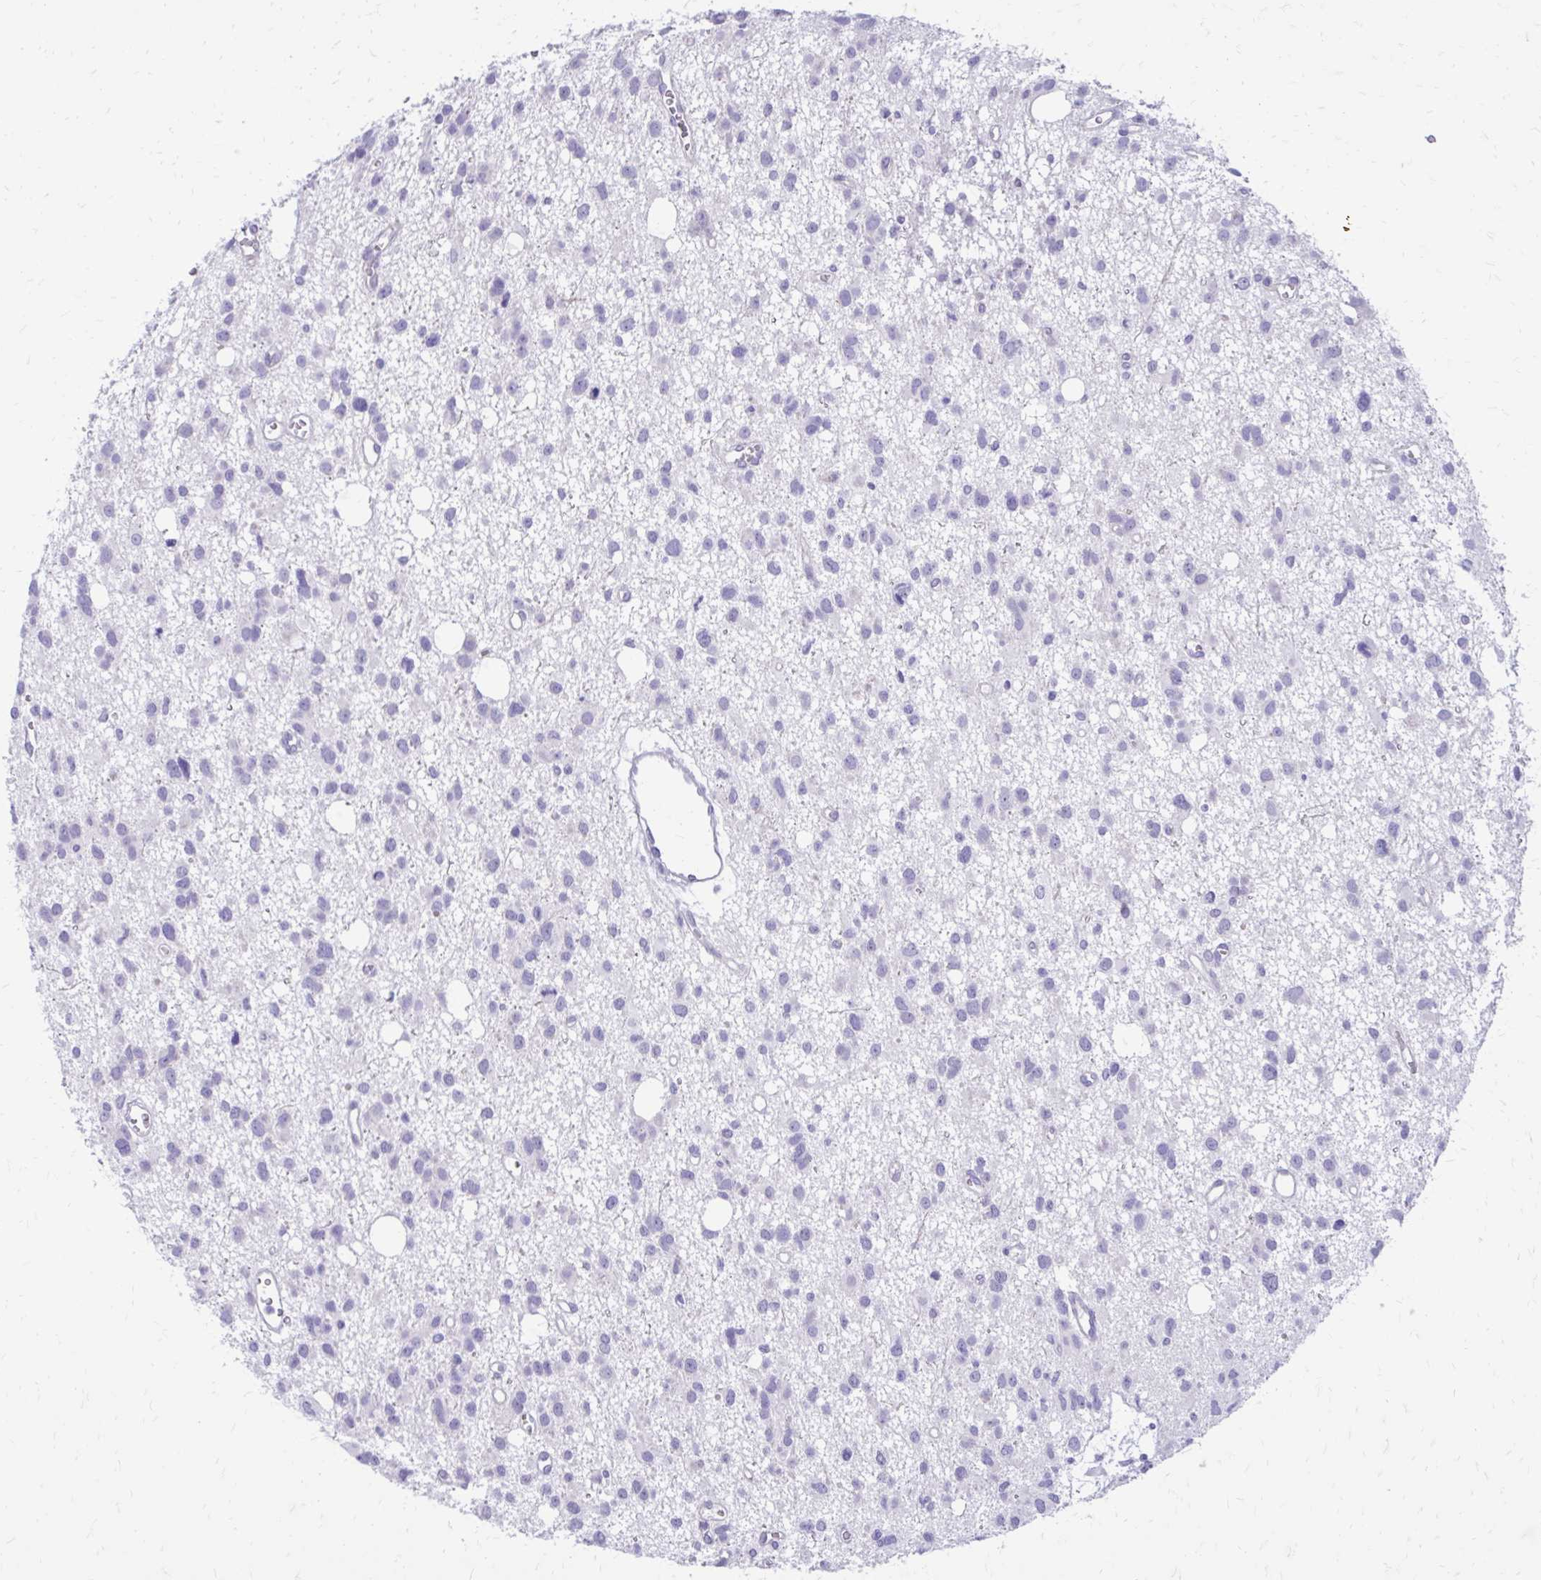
{"staining": {"intensity": "negative", "quantity": "none", "location": "none"}, "tissue": "glioma", "cell_type": "Tumor cells", "image_type": "cancer", "snomed": [{"axis": "morphology", "description": "Glioma, malignant, High grade"}, {"axis": "topography", "description": "Brain"}], "caption": "This is a micrograph of IHC staining of glioma, which shows no staining in tumor cells.", "gene": "LCN15", "patient": {"sex": "male", "age": 23}}